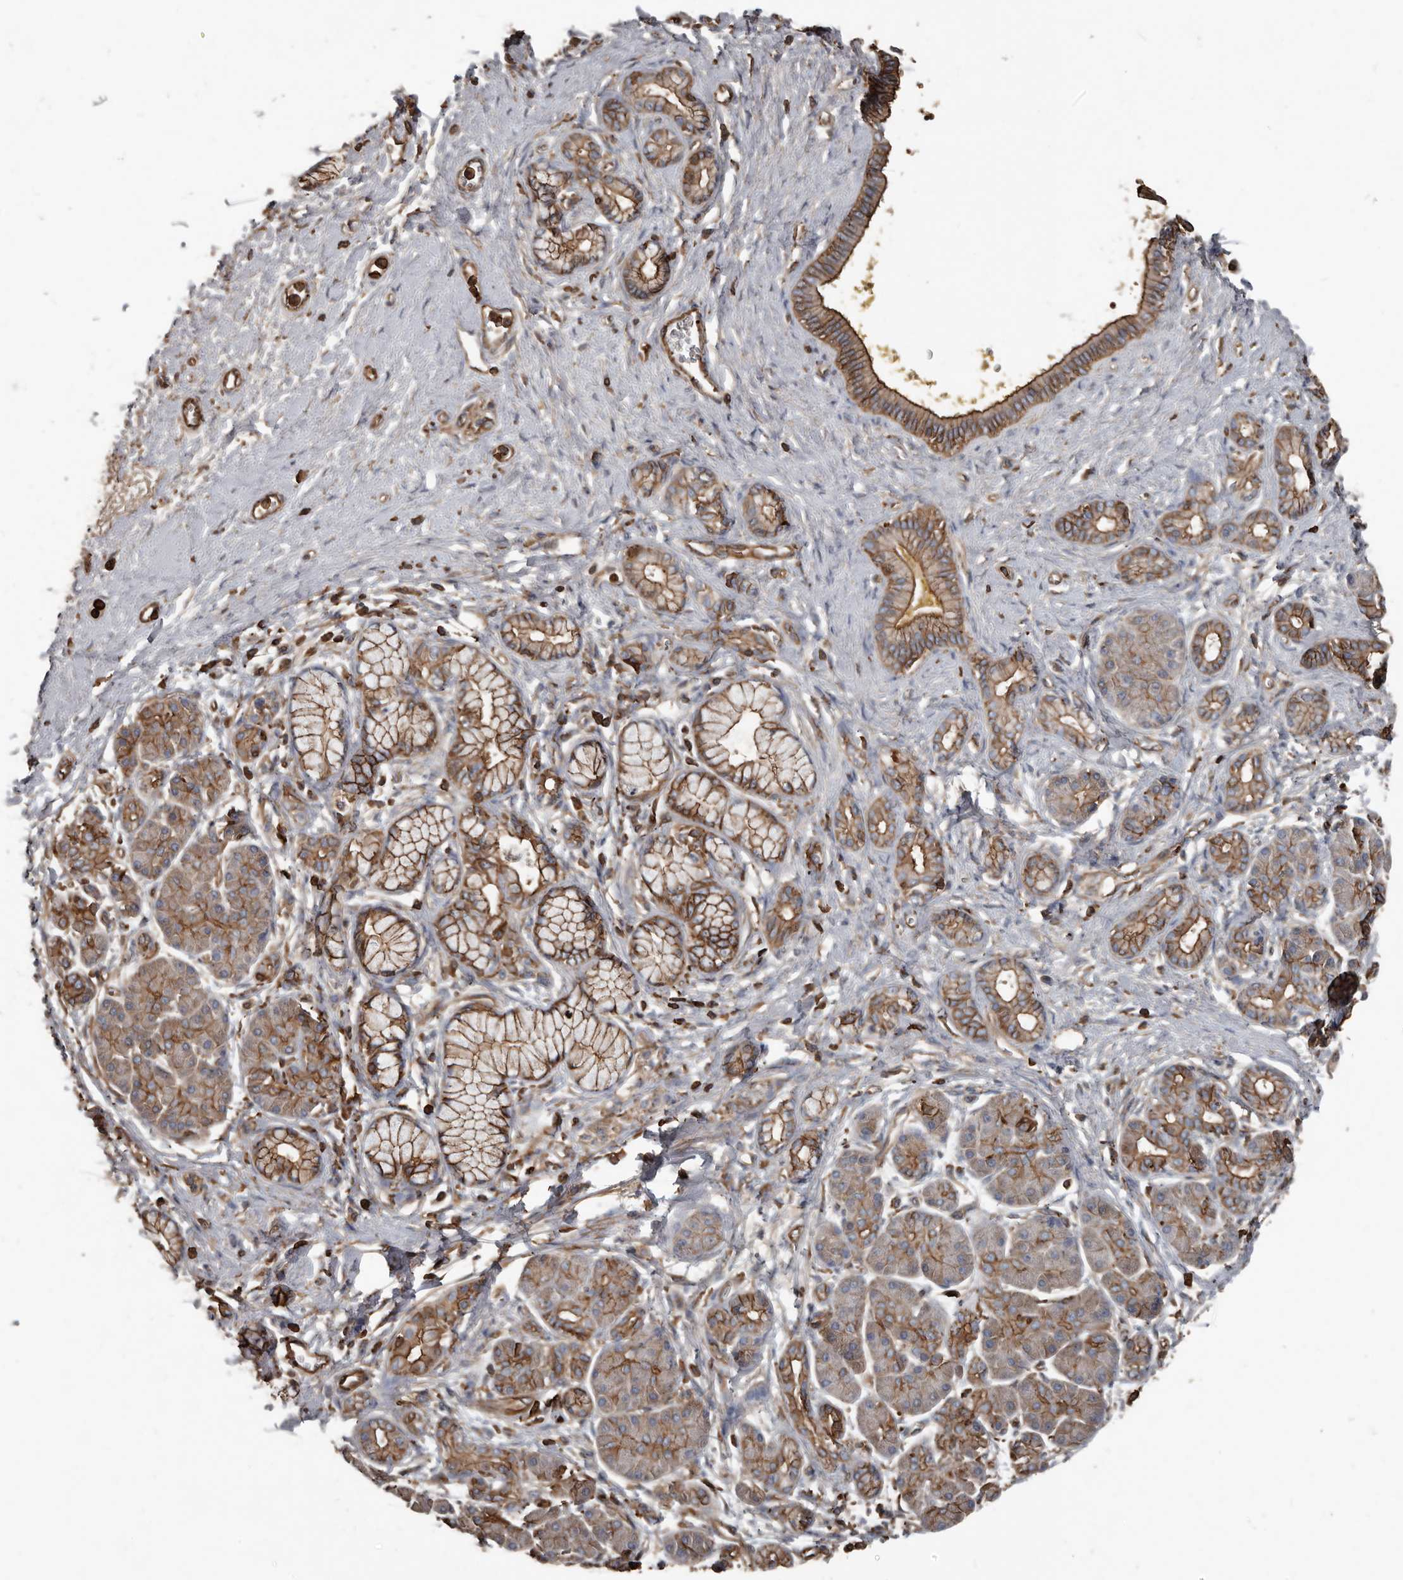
{"staining": {"intensity": "moderate", "quantity": "25%-75%", "location": "cytoplasmic/membranous"}, "tissue": "pancreatic cancer", "cell_type": "Tumor cells", "image_type": "cancer", "snomed": [{"axis": "morphology", "description": "Adenocarcinoma, NOS"}, {"axis": "topography", "description": "Pancreas"}], "caption": "DAB immunohistochemical staining of human pancreatic adenocarcinoma displays moderate cytoplasmic/membranous protein positivity in approximately 25%-75% of tumor cells.", "gene": "DENND6B", "patient": {"sex": "male", "age": 58}}